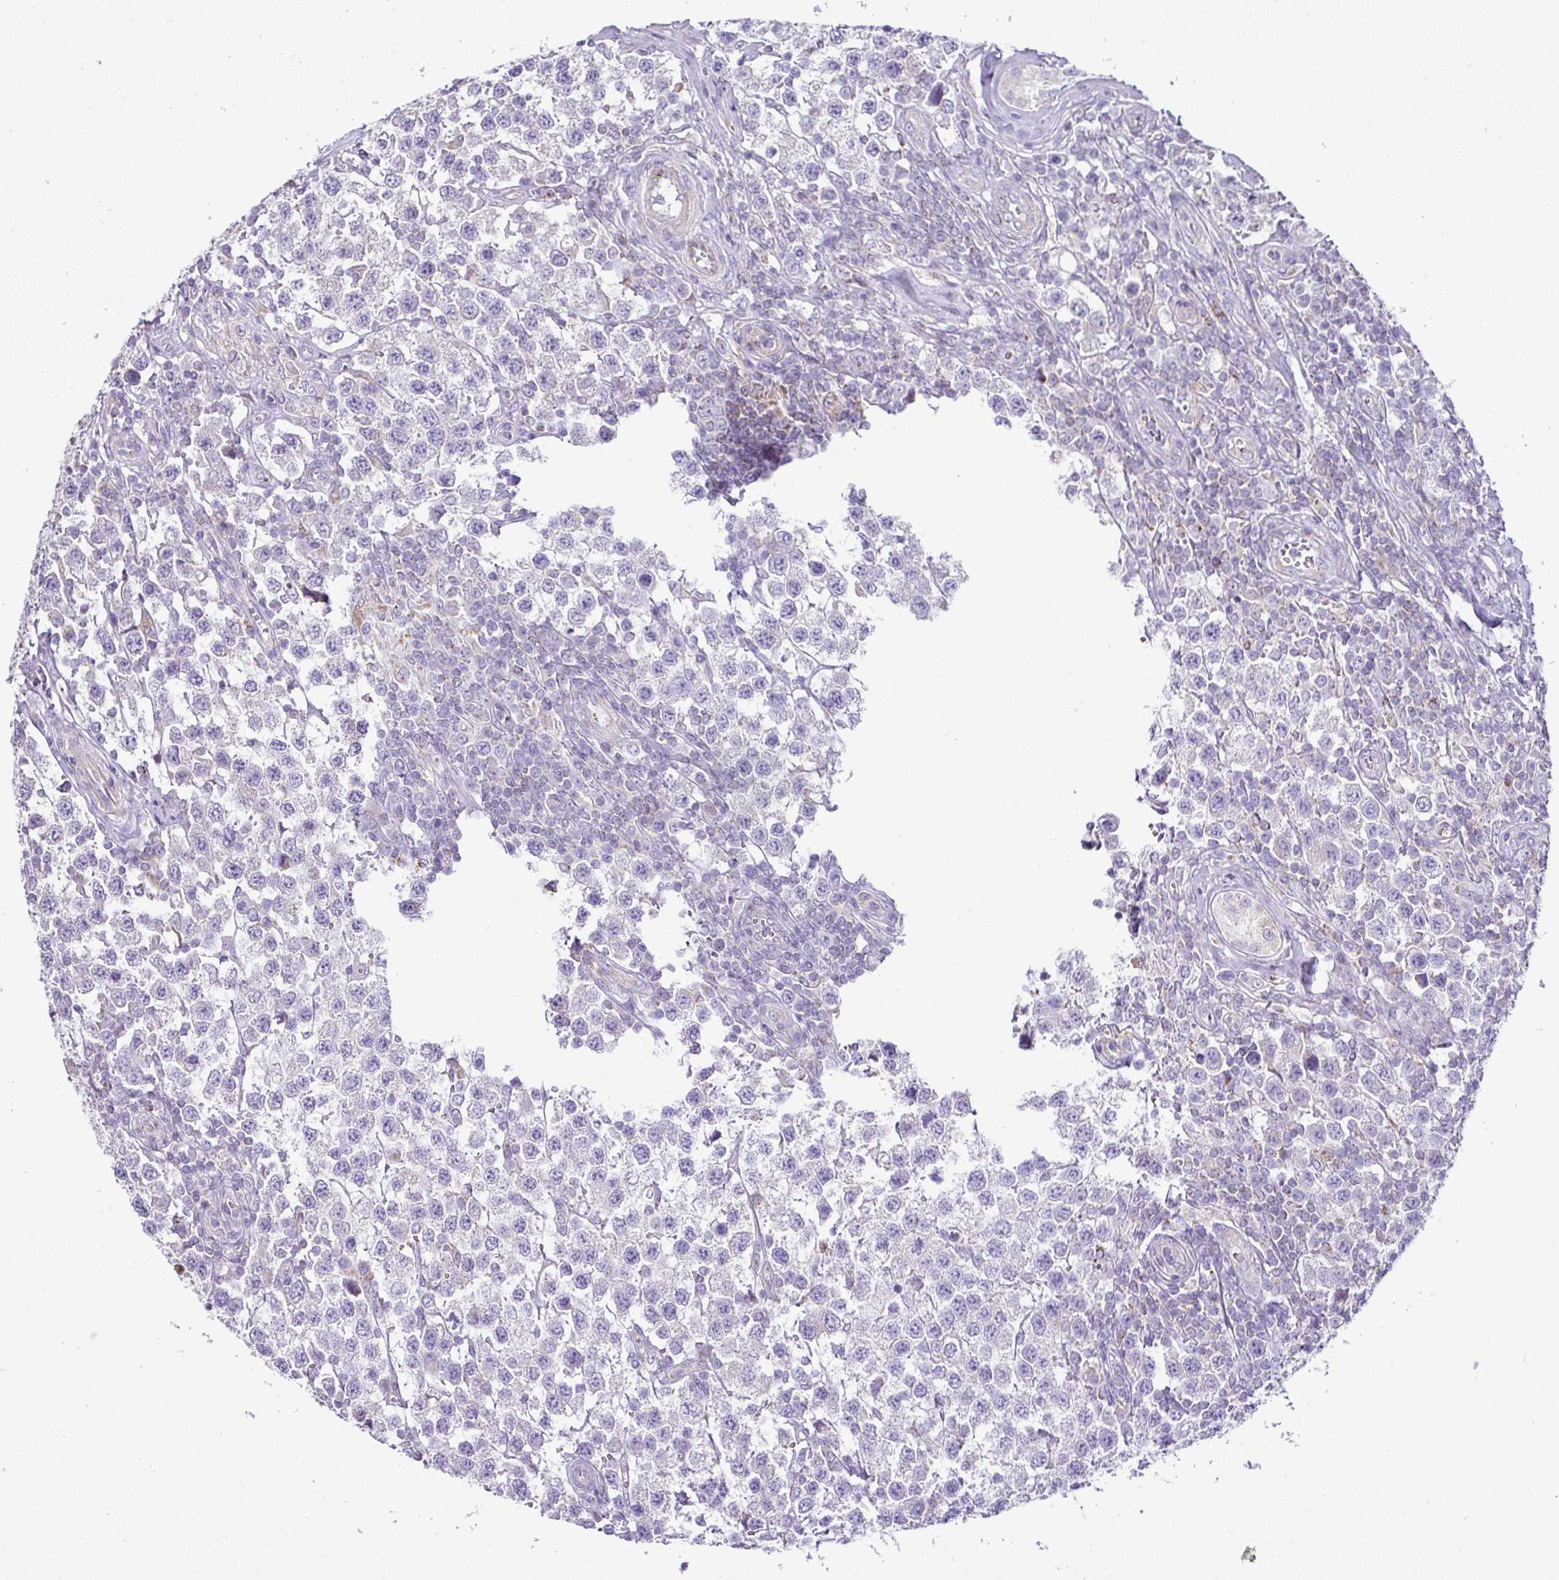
{"staining": {"intensity": "negative", "quantity": "none", "location": "none"}, "tissue": "testis cancer", "cell_type": "Tumor cells", "image_type": "cancer", "snomed": [{"axis": "morphology", "description": "Seminoma, NOS"}, {"axis": "topography", "description": "Testis"}], "caption": "Tumor cells show no significant staining in seminoma (testis).", "gene": "PGAP4", "patient": {"sex": "male", "age": 34}}